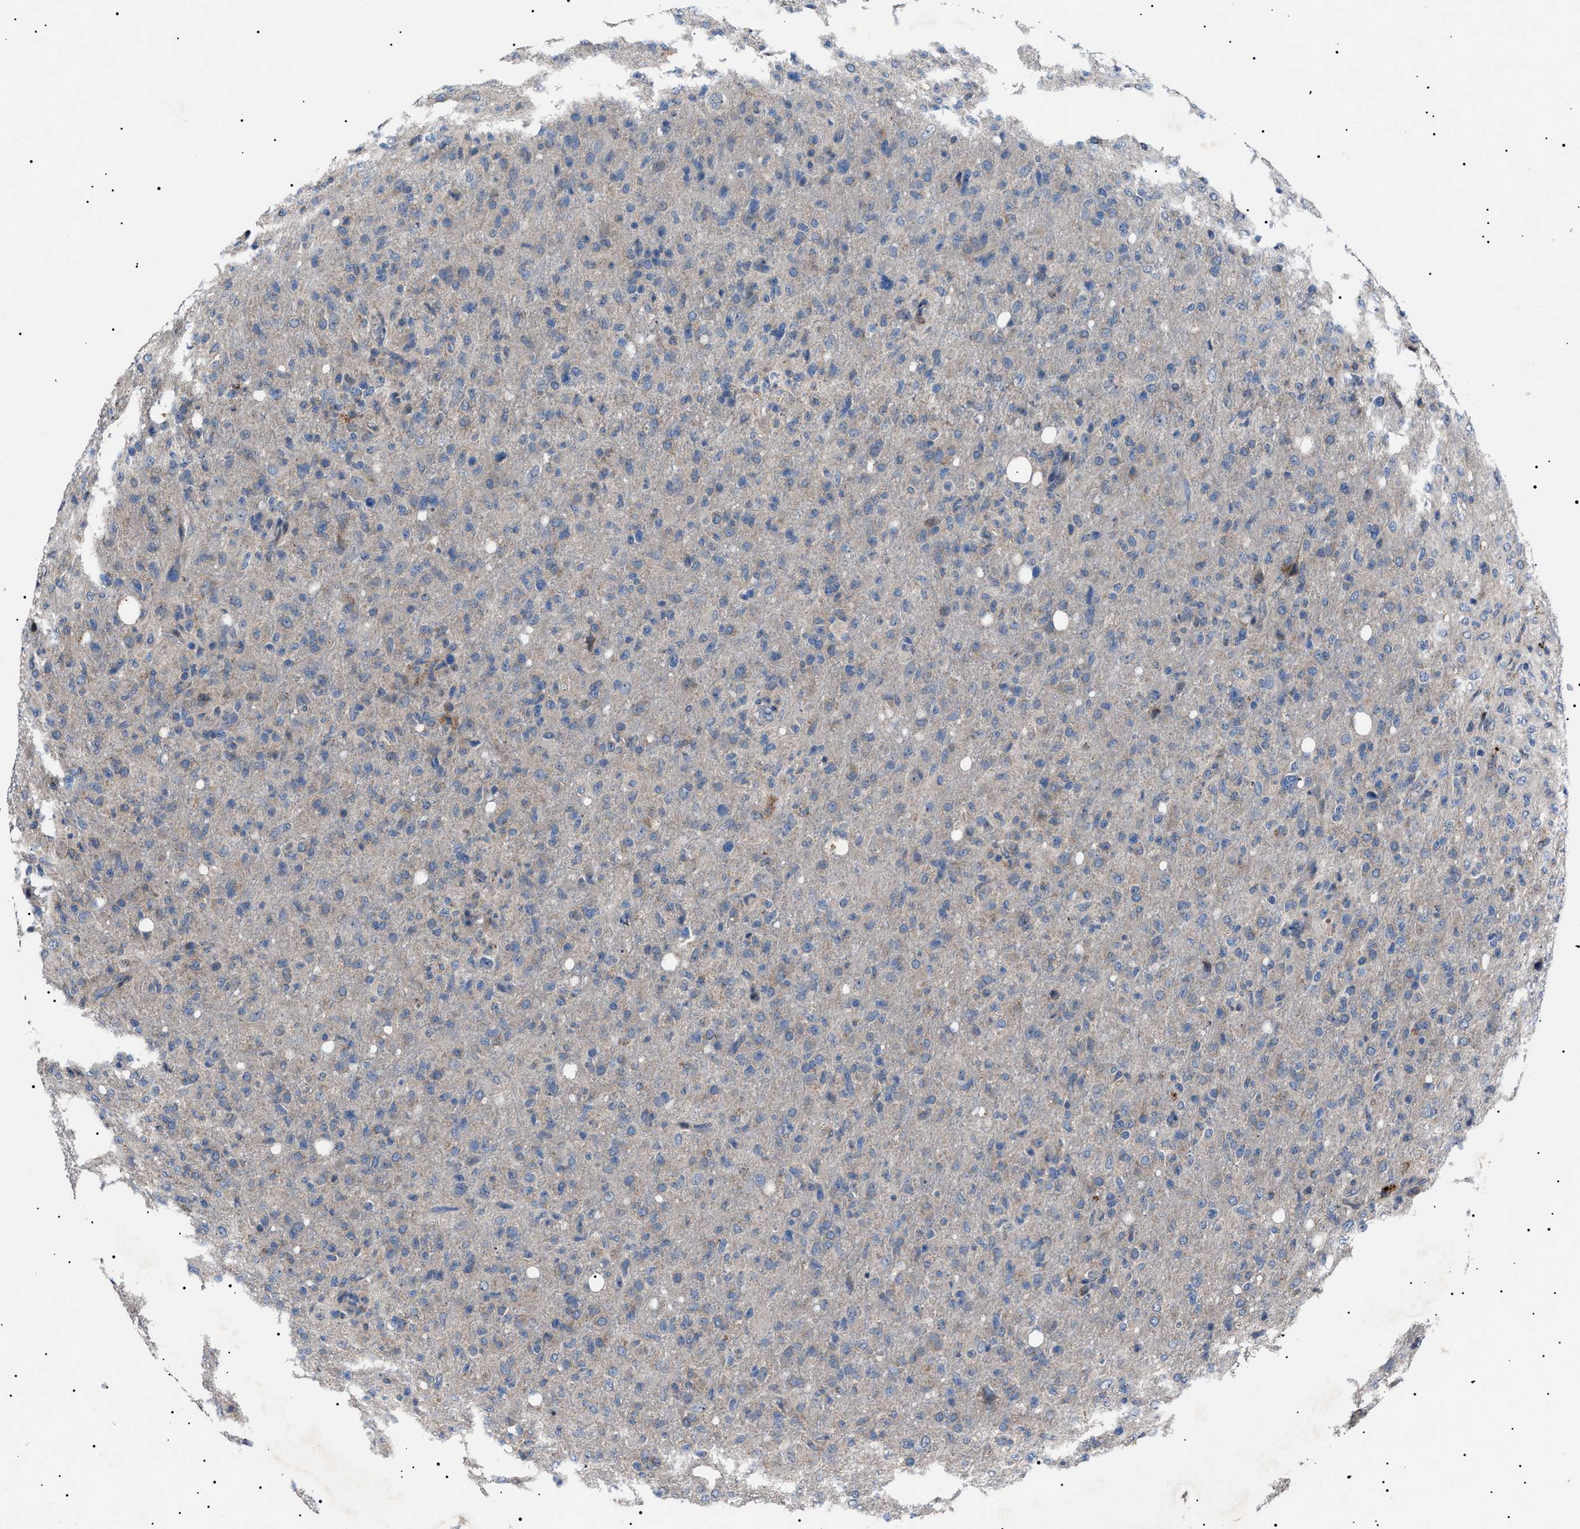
{"staining": {"intensity": "negative", "quantity": "none", "location": "none"}, "tissue": "glioma", "cell_type": "Tumor cells", "image_type": "cancer", "snomed": [{"axis": "morphology", "description": "Glioma, malignant, High grade"}, {"axis": "topography", "description": "Brain"}], "caption": "Photomicrograph shows no significant protein positivity in tumor cells of malignant glioma (high-grade).", "gene": "PTRH1", "patient": {"sex": "female", "age": 57}}